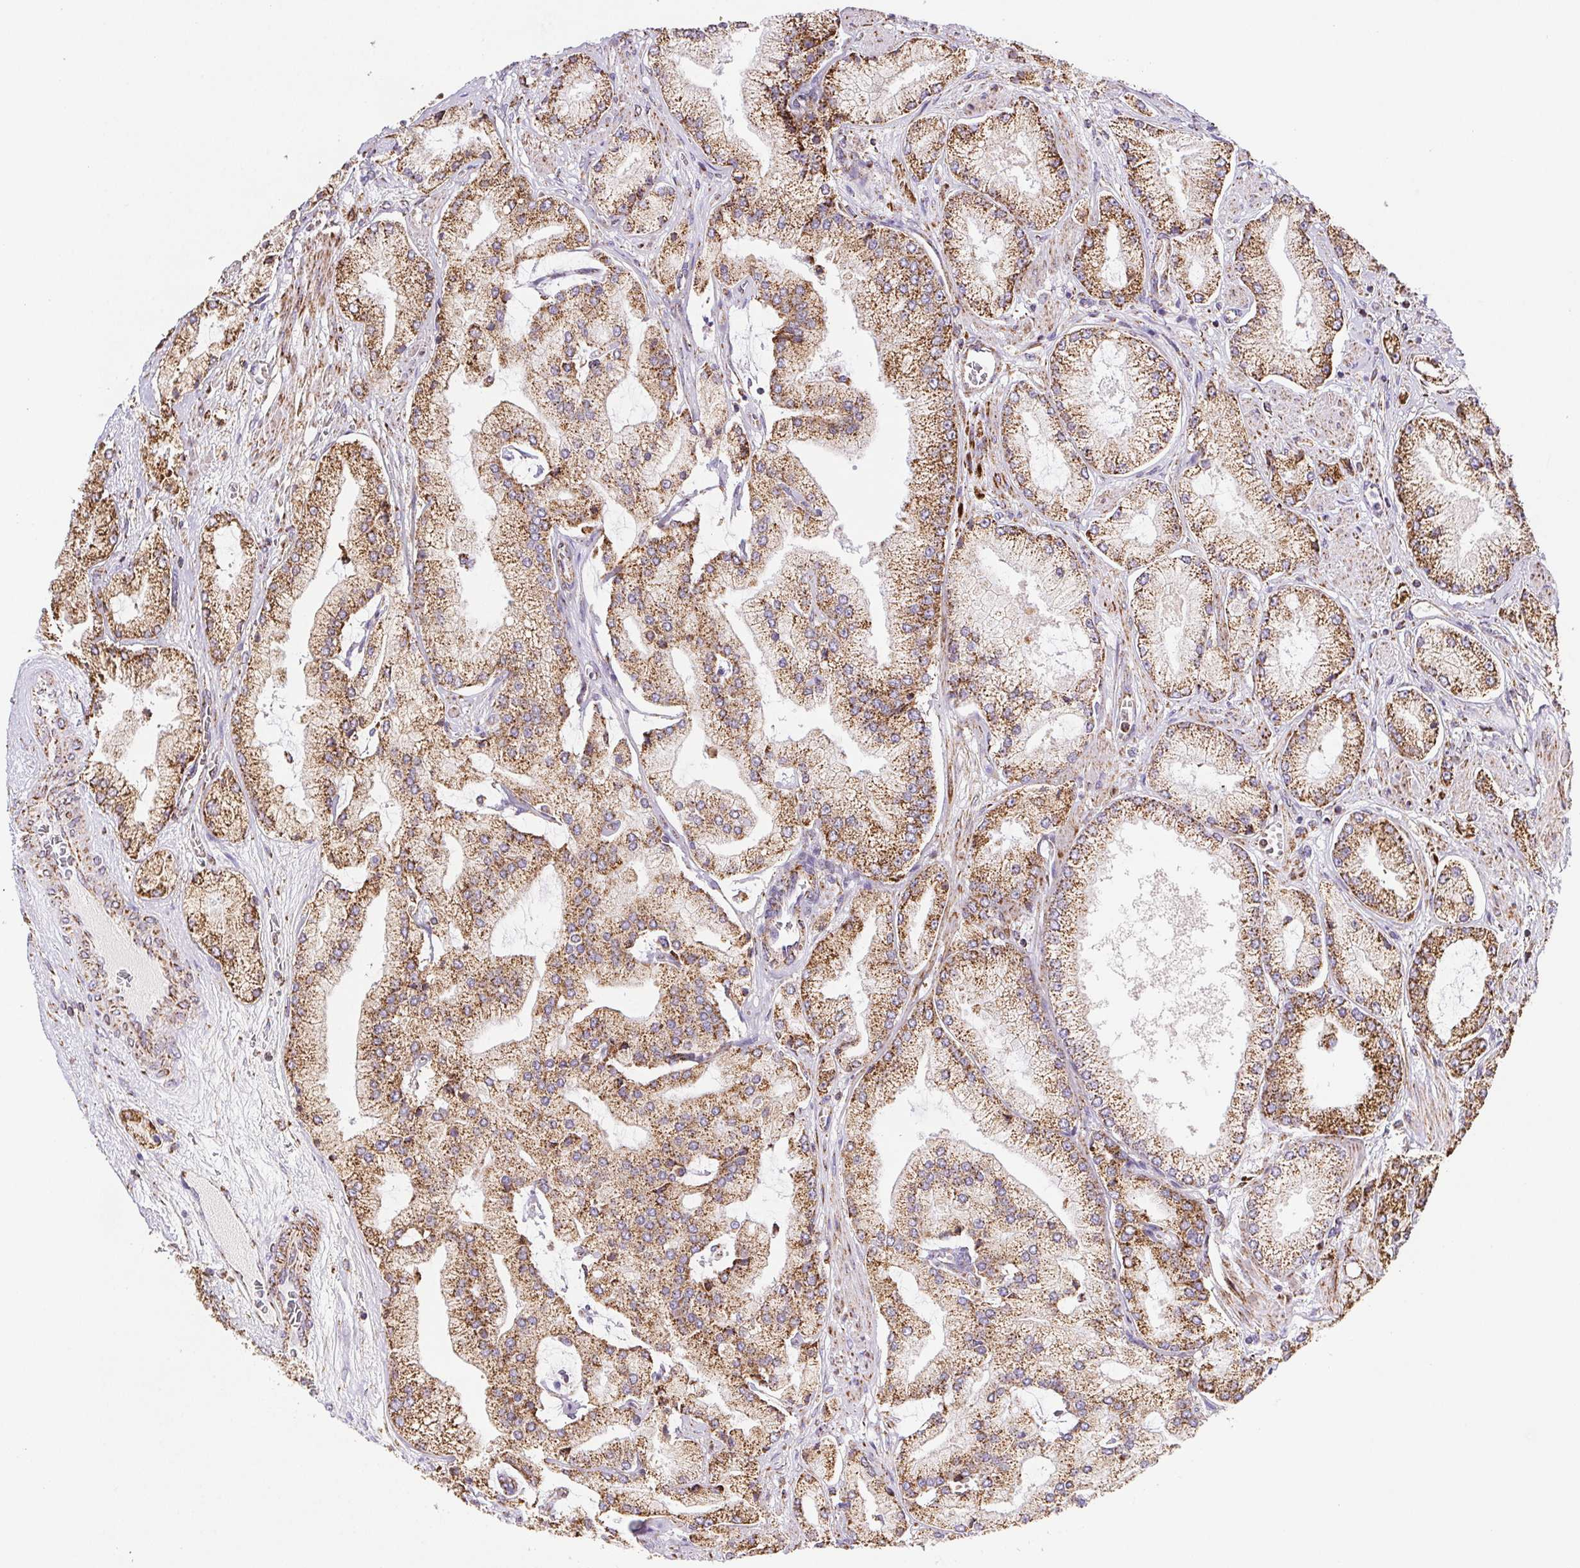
{"staining": {"intensity": "moderate", "quantity": ">75%", "location": "cytoplasmic/membranous"}, "tissue": "prostate cancer", "cell_type": "Tumor cells", "image_type": "cancer", "snomed": [{"axis": "morphology", "description": "Adenocarcinoma, High grade"}, {"axis": "topography", "description": "Prostate"}], "caption": "This photomicrograph shows immunohistochemistry staining of human prostate cancer (high-grade adenocarcinoma), with medium moderate cytoplasmic/membranous staining in about >75% of tumor cells.", "gene": "NIPSNAP2", "patient": {"sex": "male", "age": 68}}